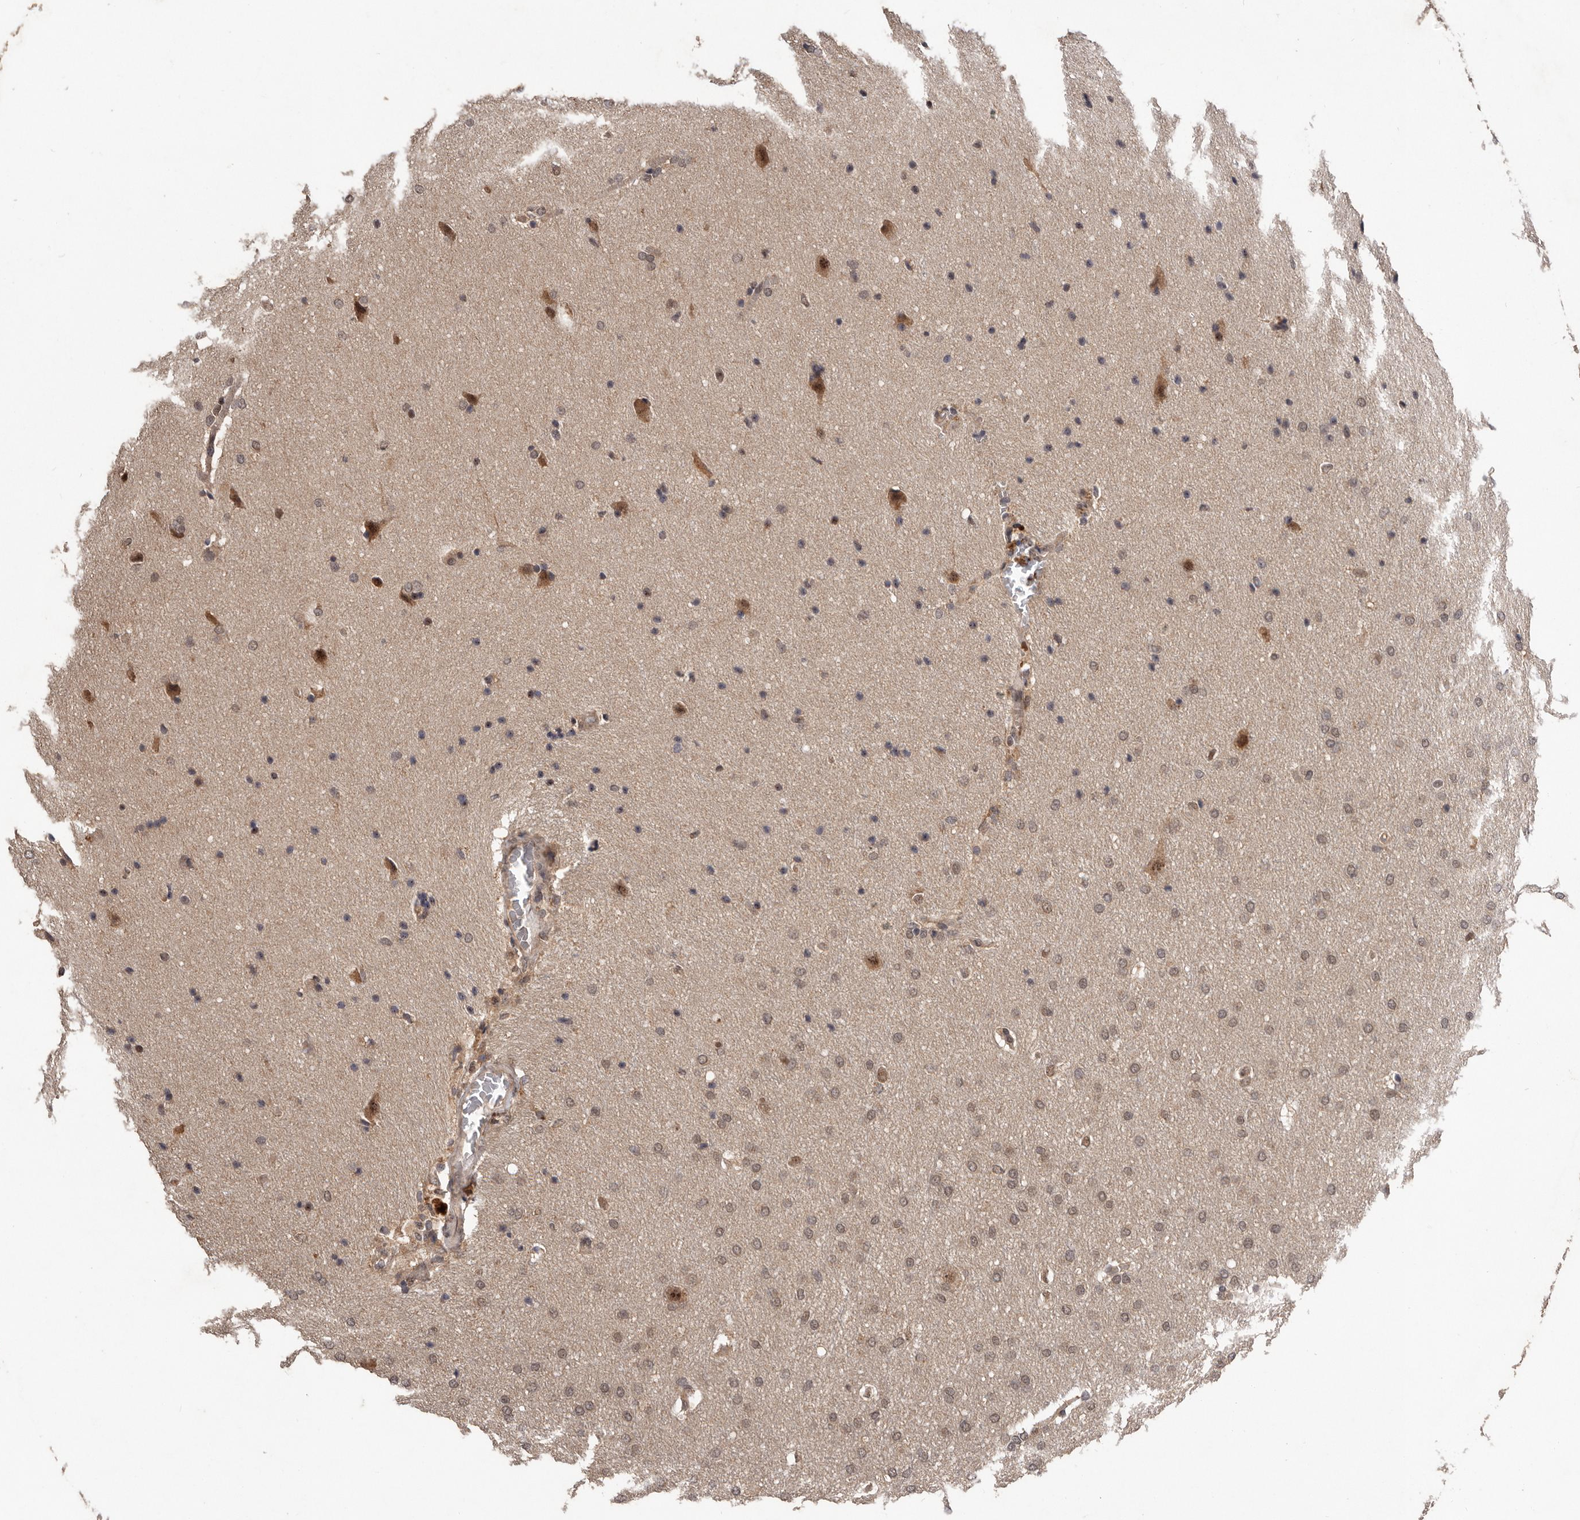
{"staining": {"intensity": "weak", "quantity": ">75%", "location": "nuclear"}, "tissue": "glioma", "cell_type": "Tumor cells", "image_type": "cancer", "snomed": [{"axis": "morphology", "description": "Glioma, malignant, Low grade"}, {"axis": "topography", "description": "Brain"}], "caption": "Human glioma stained with a brown dye demonstrates weak nuclear positive positivity in approximately >75% of tumor cells.", "gene": "VPS37A", "patient": {"sex": "female", "age": 37}}